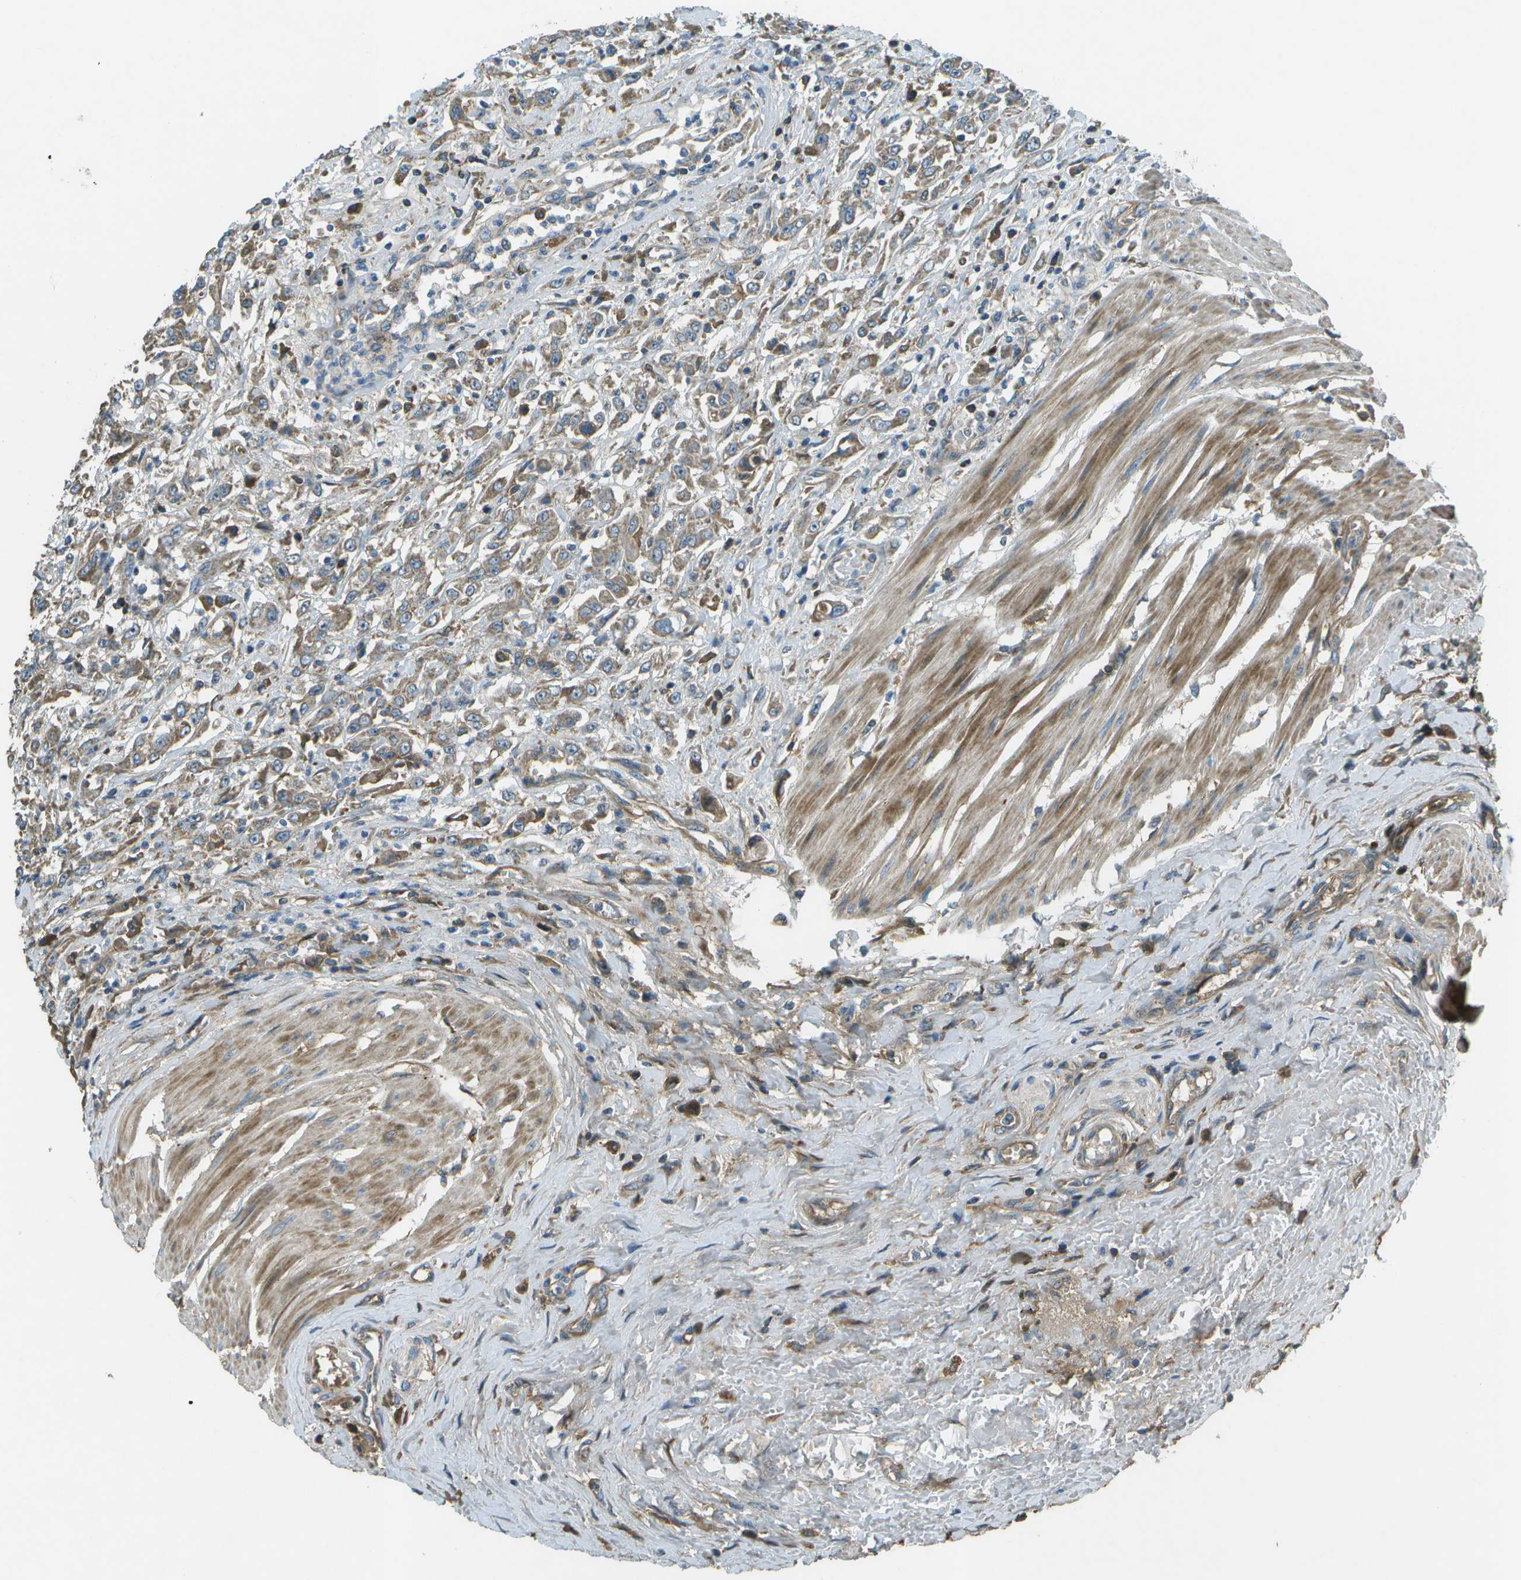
{"staining": {"intensity": "moderate", "quantity": "<25%", "location": "cytoplasmic/membranous"}, "tissue": "urothelial cancer", "cell_type": "Tumor cells", "image_type": "cancer", "snomed": [{"axis": "morphology", "description": "Urothelial carcinoma, High grade"}, {"axis": "topography", "description": "Urinary bladder"}], "caption": "Moderate cytoplasmic/membranous expression is identified in approximately <25% of tumor cells in urothelial carcinoma (high-grade).", "gene": "PXYLP1", "patient": {"sex": "male", "age": 46}}